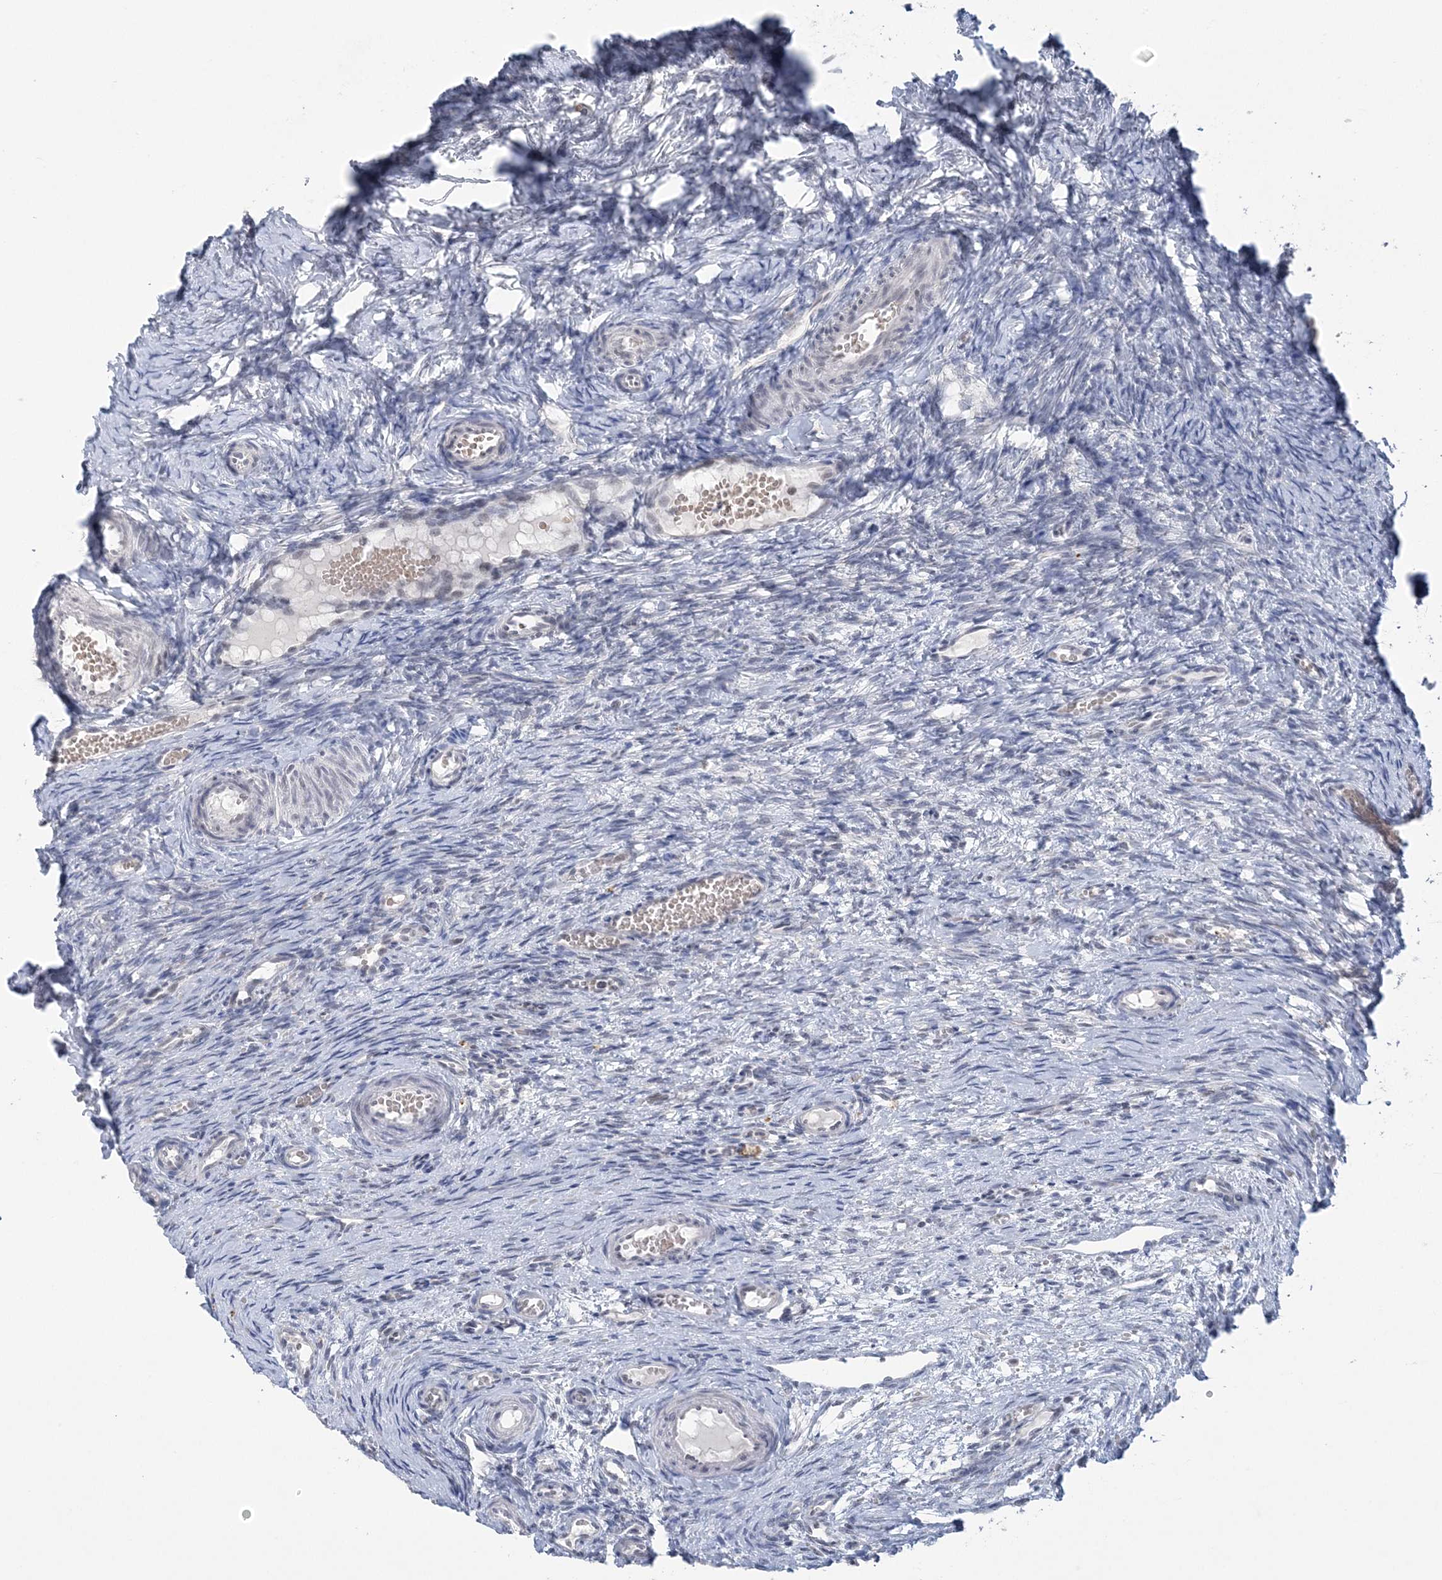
{"staining": {"intensity": "negative", "quantity": "none", "location": "none"}, "tissue": "ovary", "cell_type": "Ovarian stroma cells", "image_type": "normal", "snomed": [{"axis": "morphology", "description": "Adenocarcinoma, NOS"}, {"axis": "topography", "description": "Endometrium"}], "caption": "This is a photomicrograph of IHC staining of normal ovary, which shows no expression in ovarian stroma cells. The staining was performed using DAB to visualize the protein expression in brown, while the nuclei were stained in blue with hematoxylin (Magnification: 20x).", "gene": "ZBTB7A", "patient": {"sex": "female", "age": 32}}